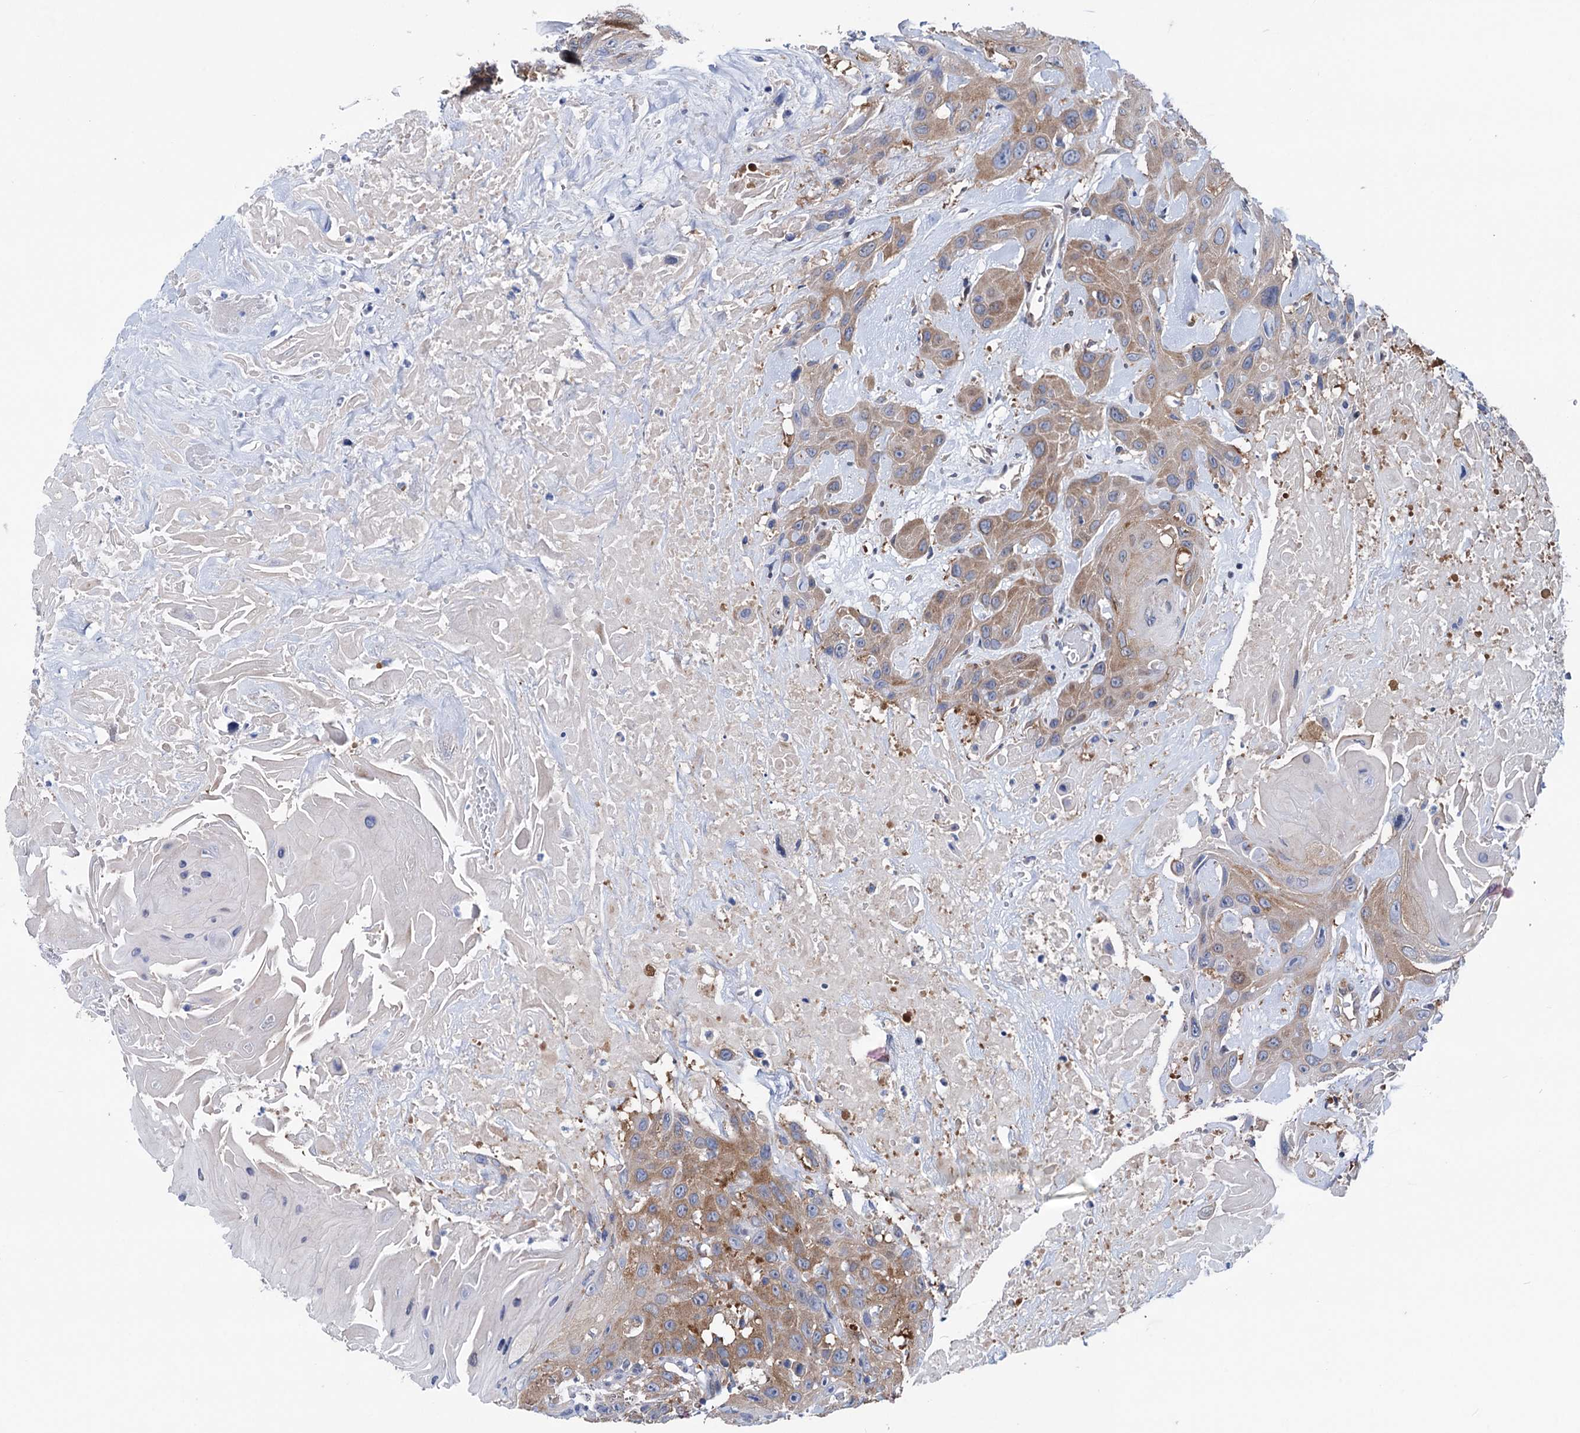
{"staining": {"intensity": "moderate", "quantity": ">75%", "location": "cytoplasmic/membranous"}, "tissue": "head and neck cancer", "cell_type": "Tumor cells", "image_type": "cancer", "snomed": [{"axis": "morphology", "description": "Squamous cell carcinoma, NOS"}, {"axis": "topography", "description": "Head-Neck"}], "caption": "The histopathology image demonstrates immunohistochemical staining of head and neck cancer (squamous cell carcinoma). There is moderate cytoplasmic/membranous staining is present in approximately >75% of tumor cells.", "gene": "ZNRD2", "patient": {"sex": "male", "age": 81}}